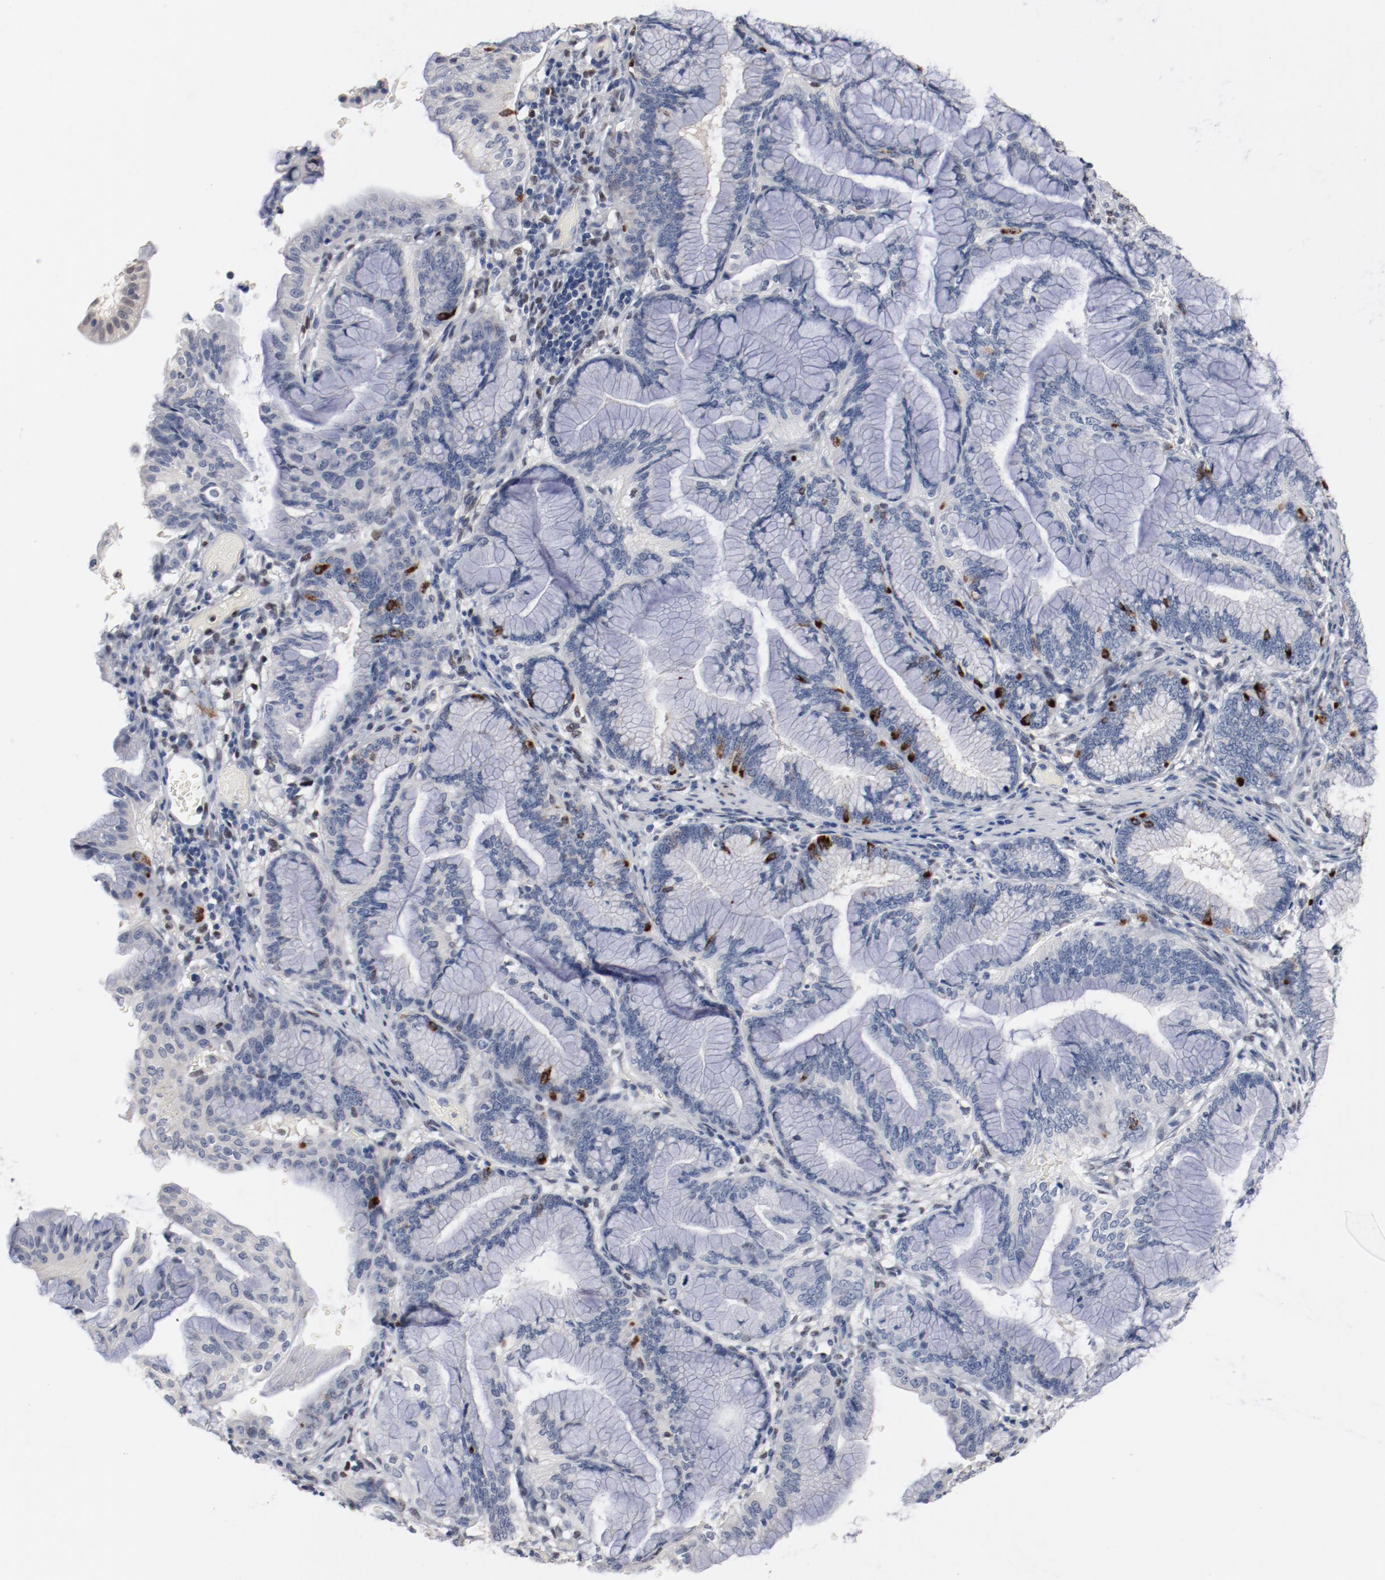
{"staining": {"intensity": "strong", "quantity": "<25%", "location": "cytoplasmic/membranous"}, "tissue": "pancreatic cancer", "cell_type": "Tumor cells", "image_type": "cancer", "snomed": [{"axis": "morphology", "description": "Adenocarcinoma, NOS"}, {"axis": "topography", "description": "Pancreas"}], "caption": "A brown stain shows strong cytoplasmic/membranous positivity of a protein in human pancreatic cancer (adenocarcinoma) tumor cells.", "gene": "ZEB2", "patient": {"sex": "female", "age": 64}}